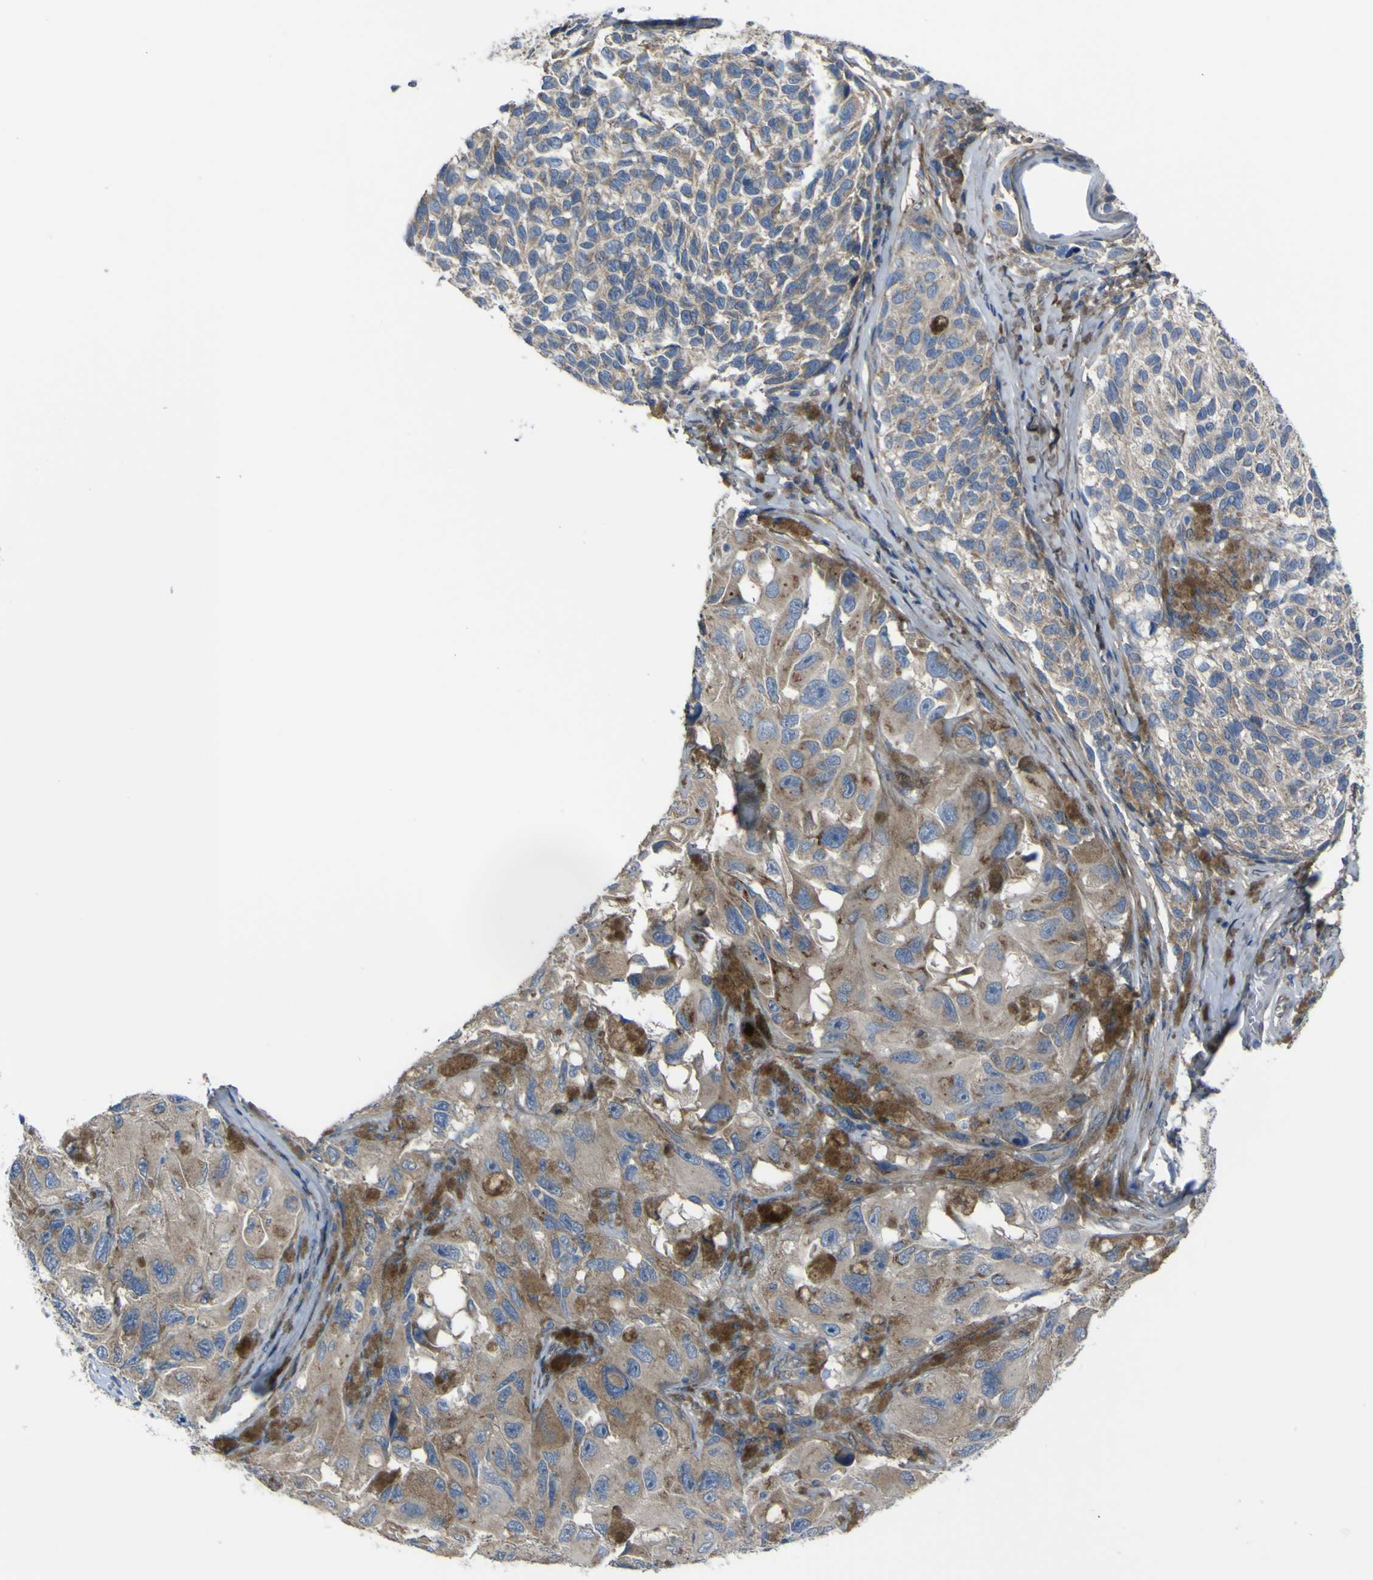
{"staining": {"intensity": "moderate", "quantity": ">75%", "location": "cytoplasmic/membranous"}, "tissue": "melanoma", "cell_type": "Tumor cells", "image_type": "cancer", "snomed": [{"axis": "morphology", "description": "Malignant melanoma, NOS"}, {"axis": "topography", "description": "Skin"}], "caption": "Protein staining reveals moderate cytoplasmic/membranous staining in approximately >75% of tumor cells in malignant melanoma.", "gene": "LRRN1", "patient": {"sex": "female", "age": 73}}